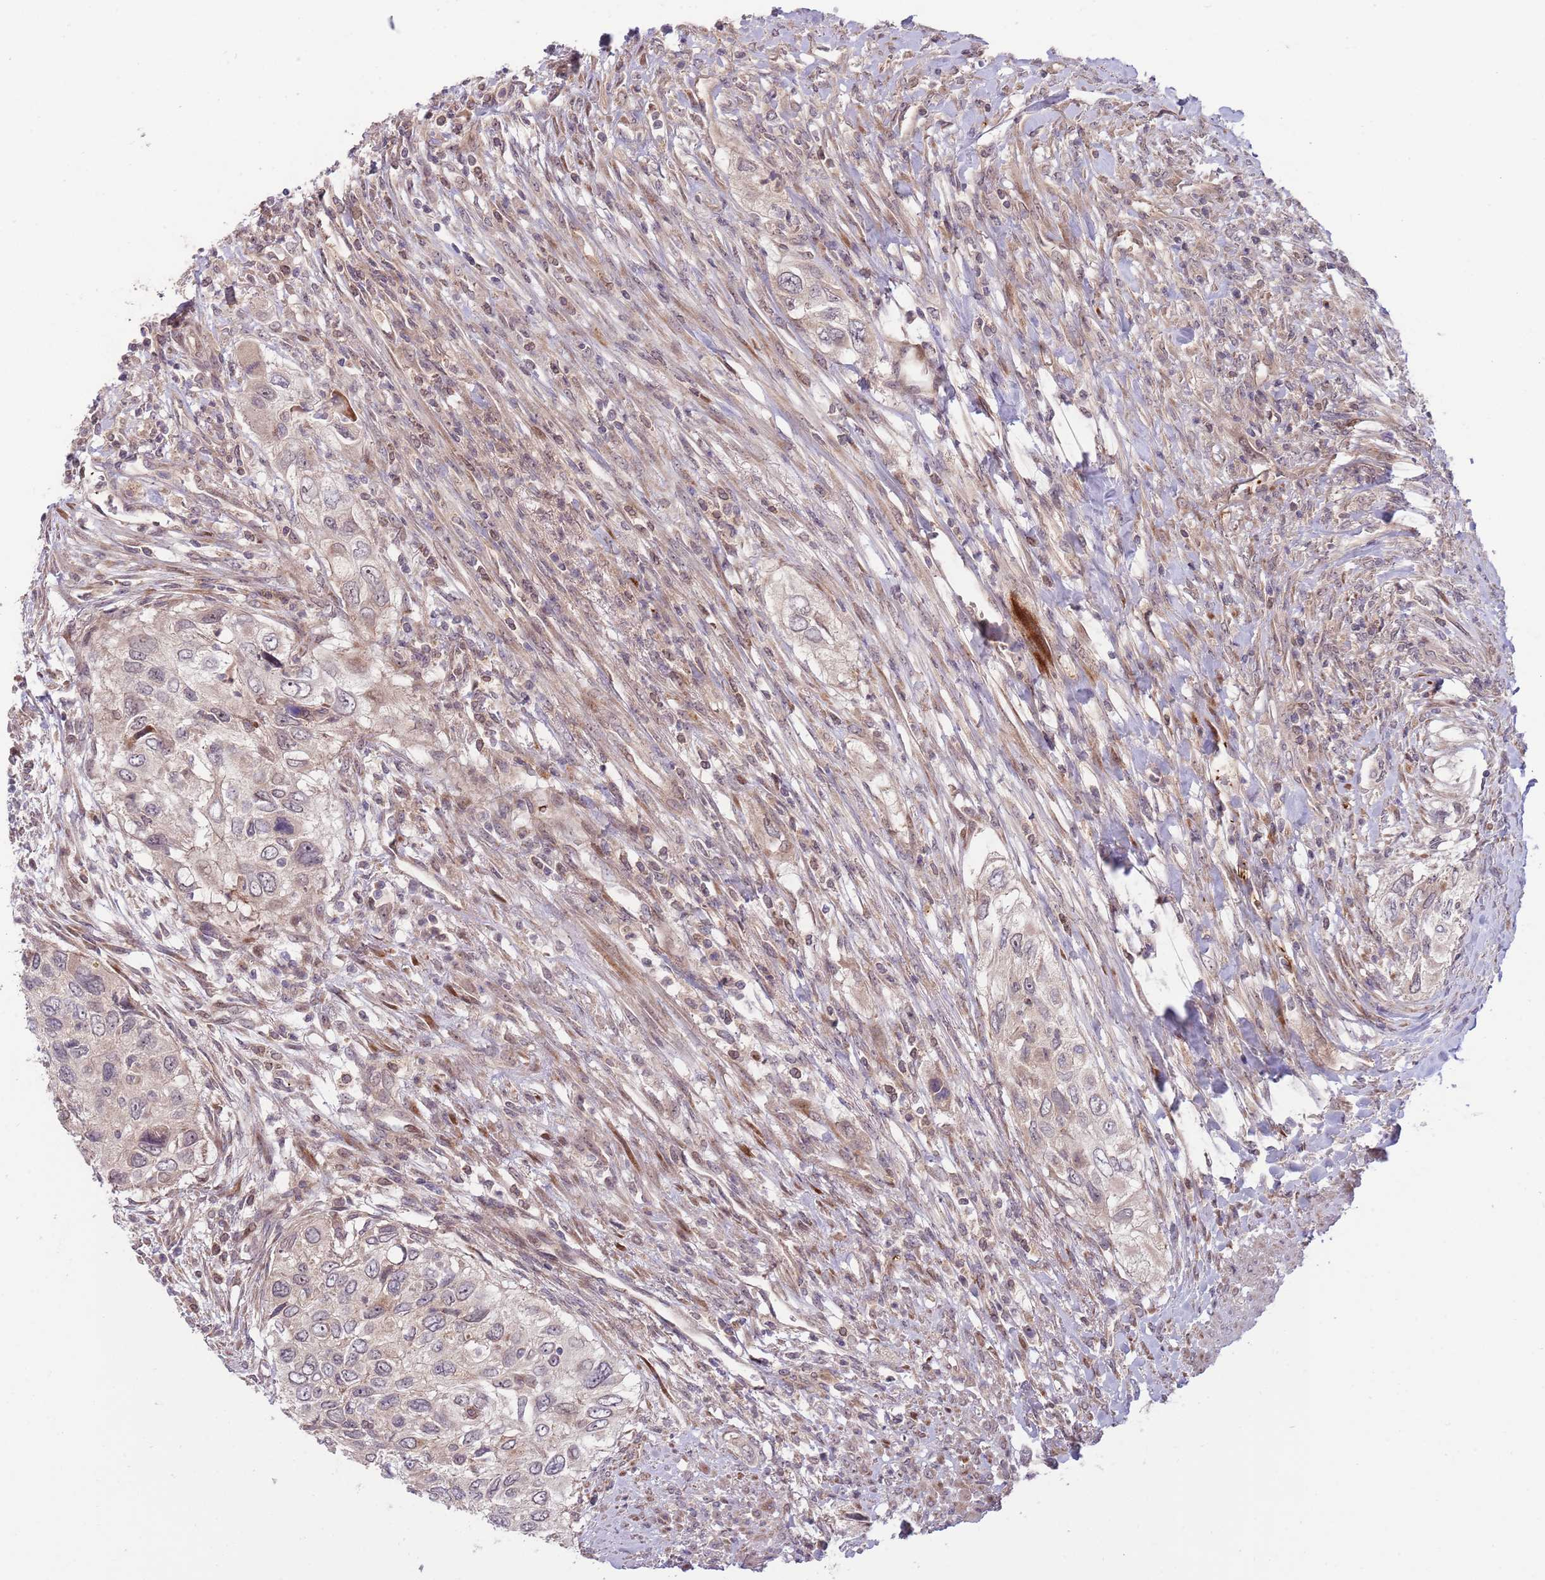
{"staining": {"intensity": "weak", "quantity": "<25%", "location": "cytoplasmic/membranous,nuclear"}, "tissue": "urothelial cancer", "cell_type": "Tumor cells", "image_type": "cancer", "snomed": [{"axis": "morphology", "description": "Urothelial carcinoma, High grade"}, {"axis": "topography", "description": "Urinary bladder"}], "caption": "This is a photomicrograph of immunohistochemistry staining of urothelial cancer, which shows no staining in tumor cells.", "gene": "NT5DC4", "patient": {"sex": "female", "age": 60}}